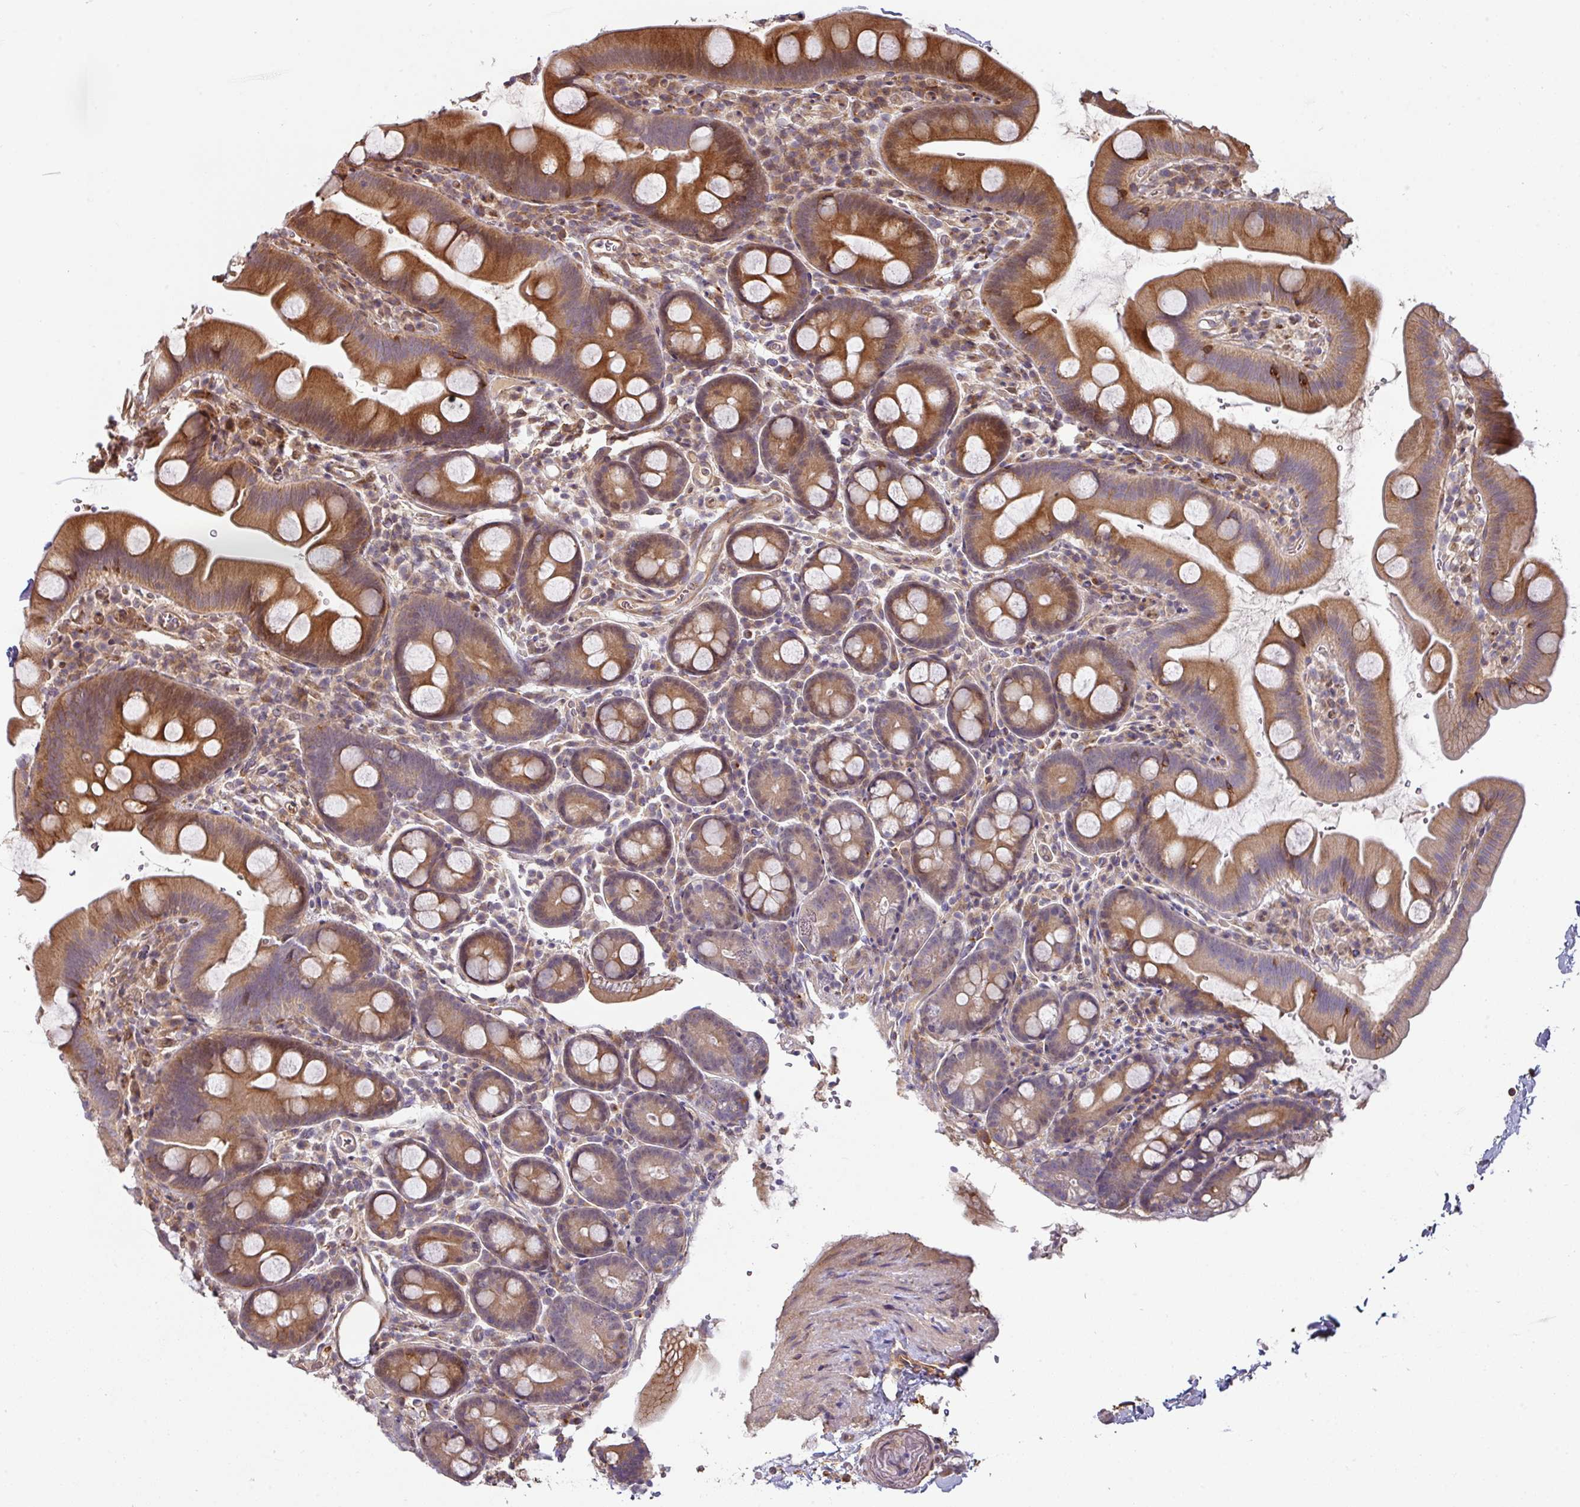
{"staining": {"intensity": "strong", "quantity": ">75%", "location": "cytoplasmic/membranous"}, "tissue": "small intestine", "cell_type": "Glandular cells", "image_type": "normal", "snomed": [{"axis": "morphology", "description": "Normal tissue, NOS"}, {"axis": "topography", "description": "Small intestine"}], "caption": "Unremarkable small intestine displays strong cytoplasmic/membranous expression in about >75% of glandular cells.", "gene": "CASP2", "patient": {"sex": "female", "age": 68}}